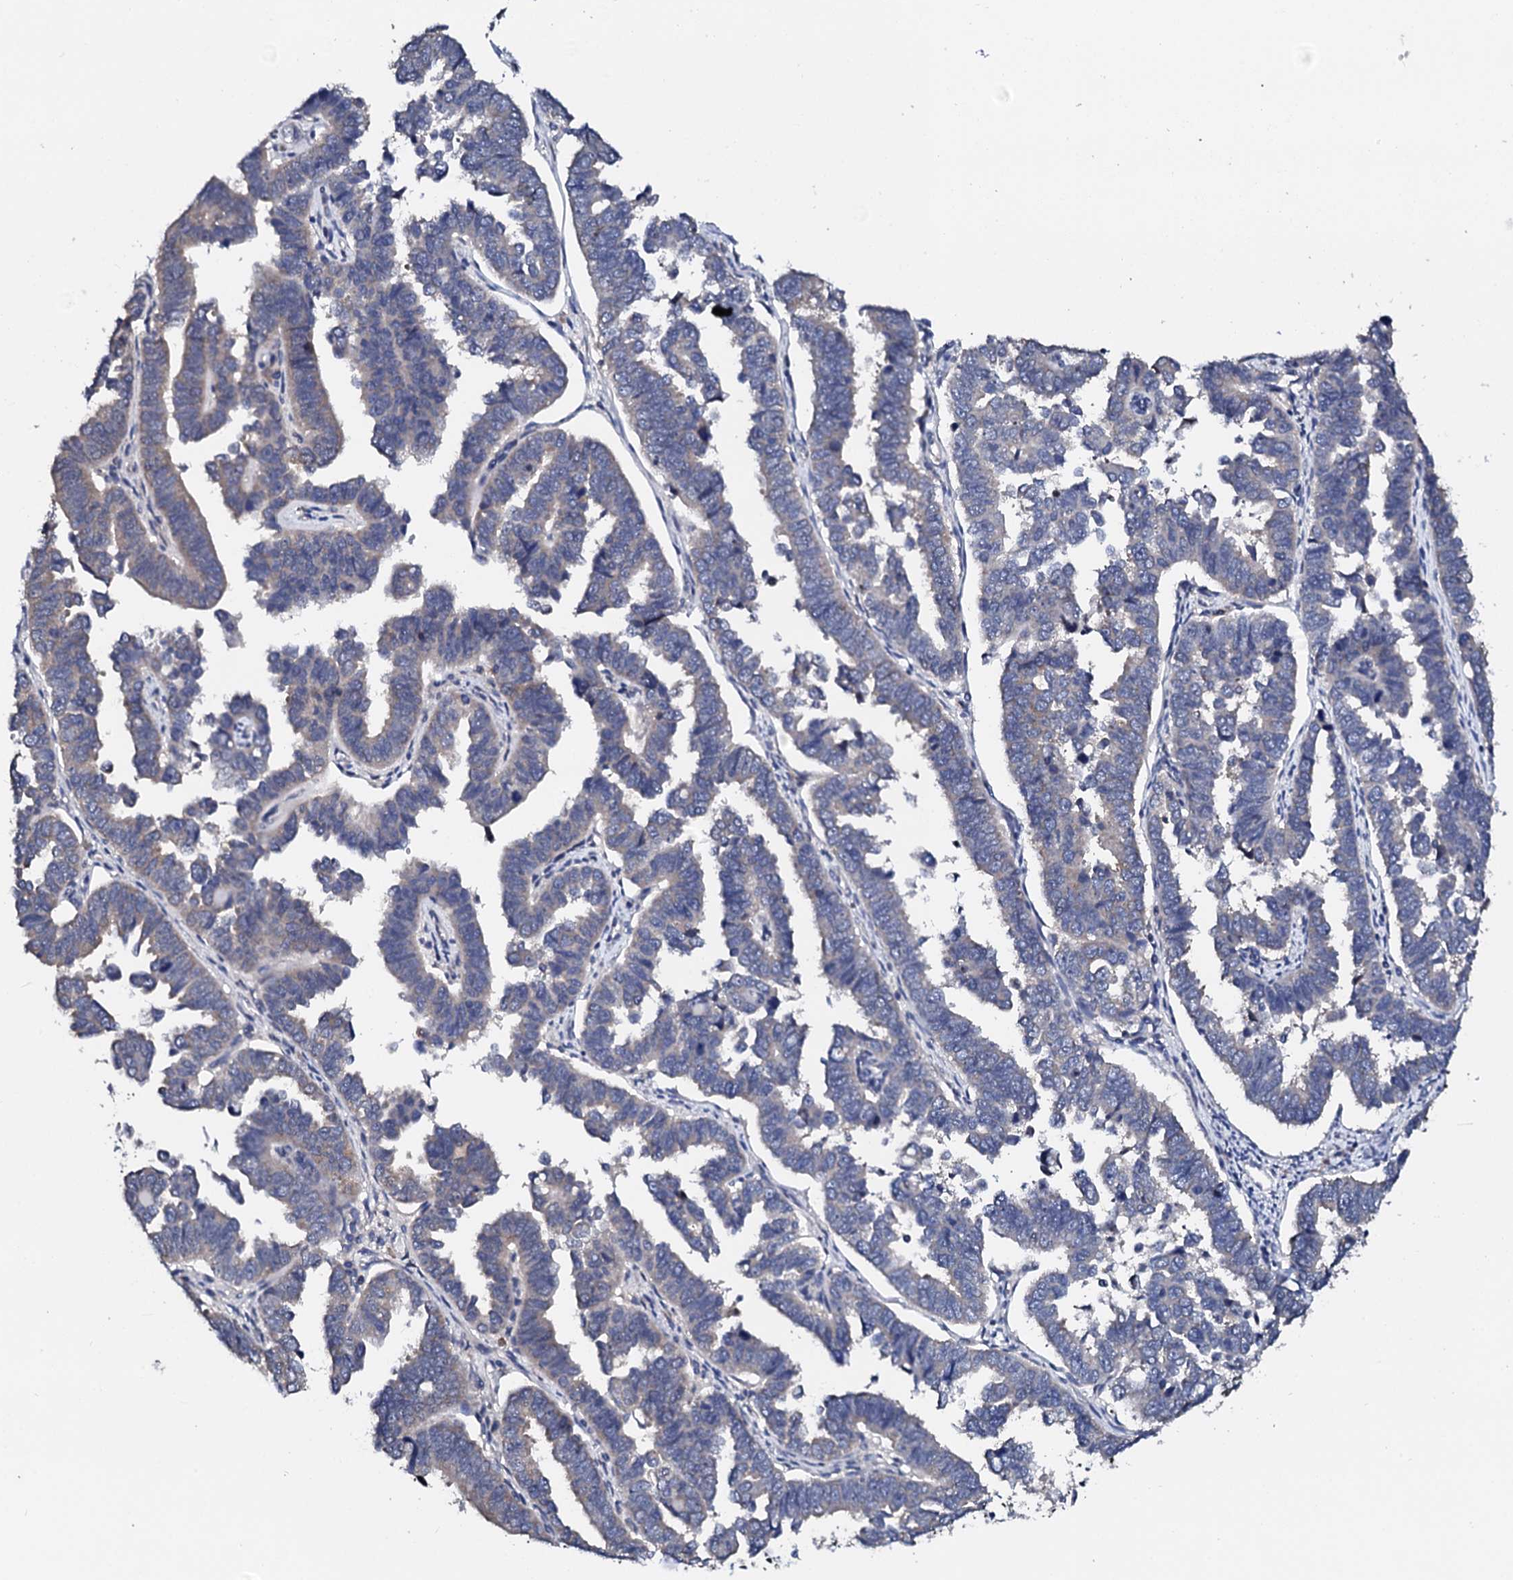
{"staining": {"intensity": "weak", "quantity": "<25%", "location": "cytoplasmic/membranous"}, "tissue": "endometrial cancer", "cell_type": "Tumor cells", "image_type": "cancer", "snomed": [{"axis": "morphology", "description": "Adenocarcinoma, NOS"}, {"axis": "topography", "description": "Endometrium"}], "caption": "This is a image of immunohistochemistry staining of endometrial cancer (adenocarcinoma), which shows no expression in tumor cells. Nuclei are stained in blue.", "gene": "NUP58", "patient": {"sex": "female", "age": 75}}